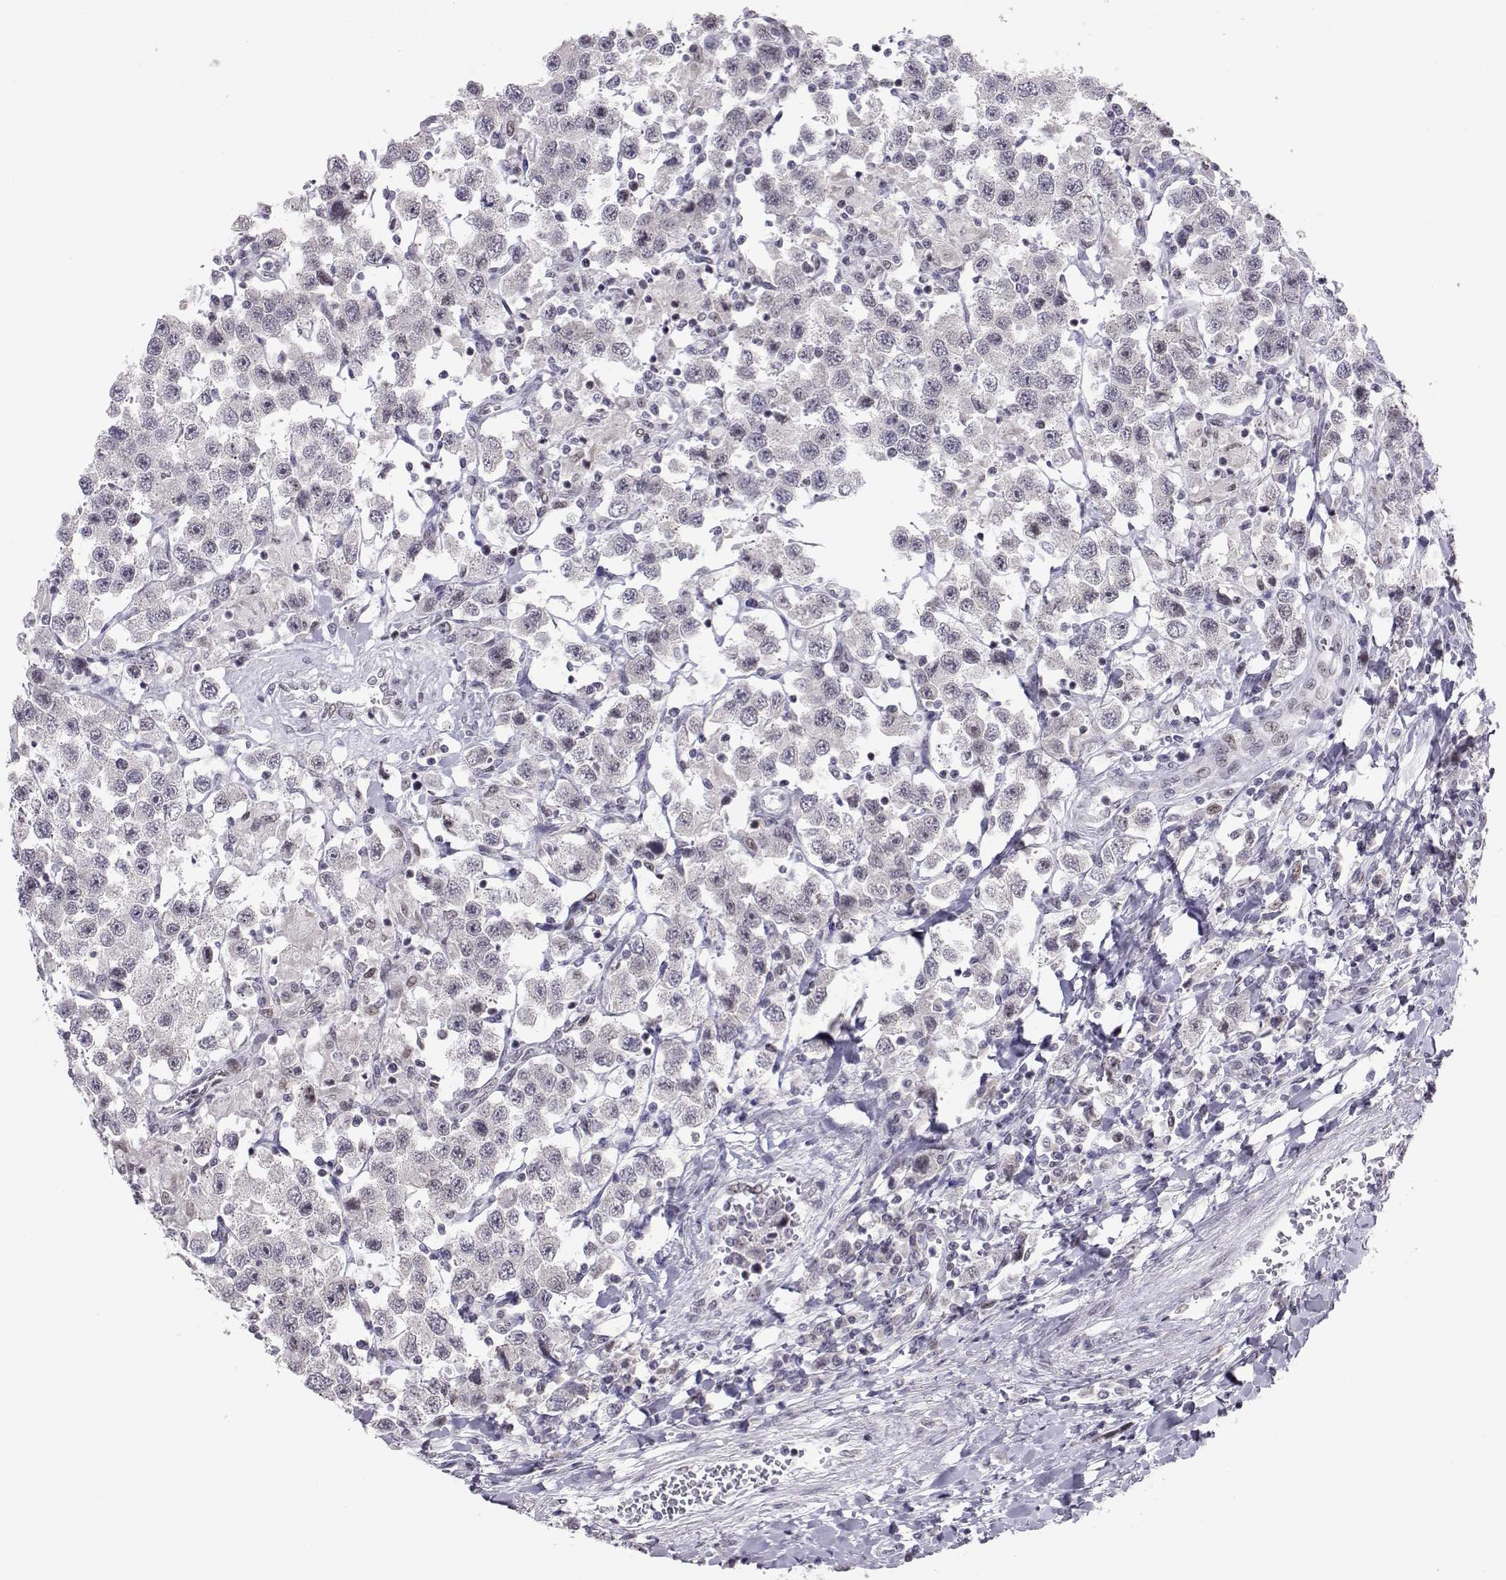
{"staining": {"intensity": "negative", "quantity": "none", "location": "none"}, "tissue": "testis cancer", "cell_type": "Tumor cells", "image_type": "cancer", "snomed": [{"axis": "morphology", "description": "Seminoma, NOS"}, {"axis": "topography", "description": "Testis"}], "caption": "IHC photomicrograph of human seminoma (testis) stained for a protein (brown), which demonstrates no expression in tumor cells.", "gene": "SIX6", "patient": {"sex": "male", "age": 45}}